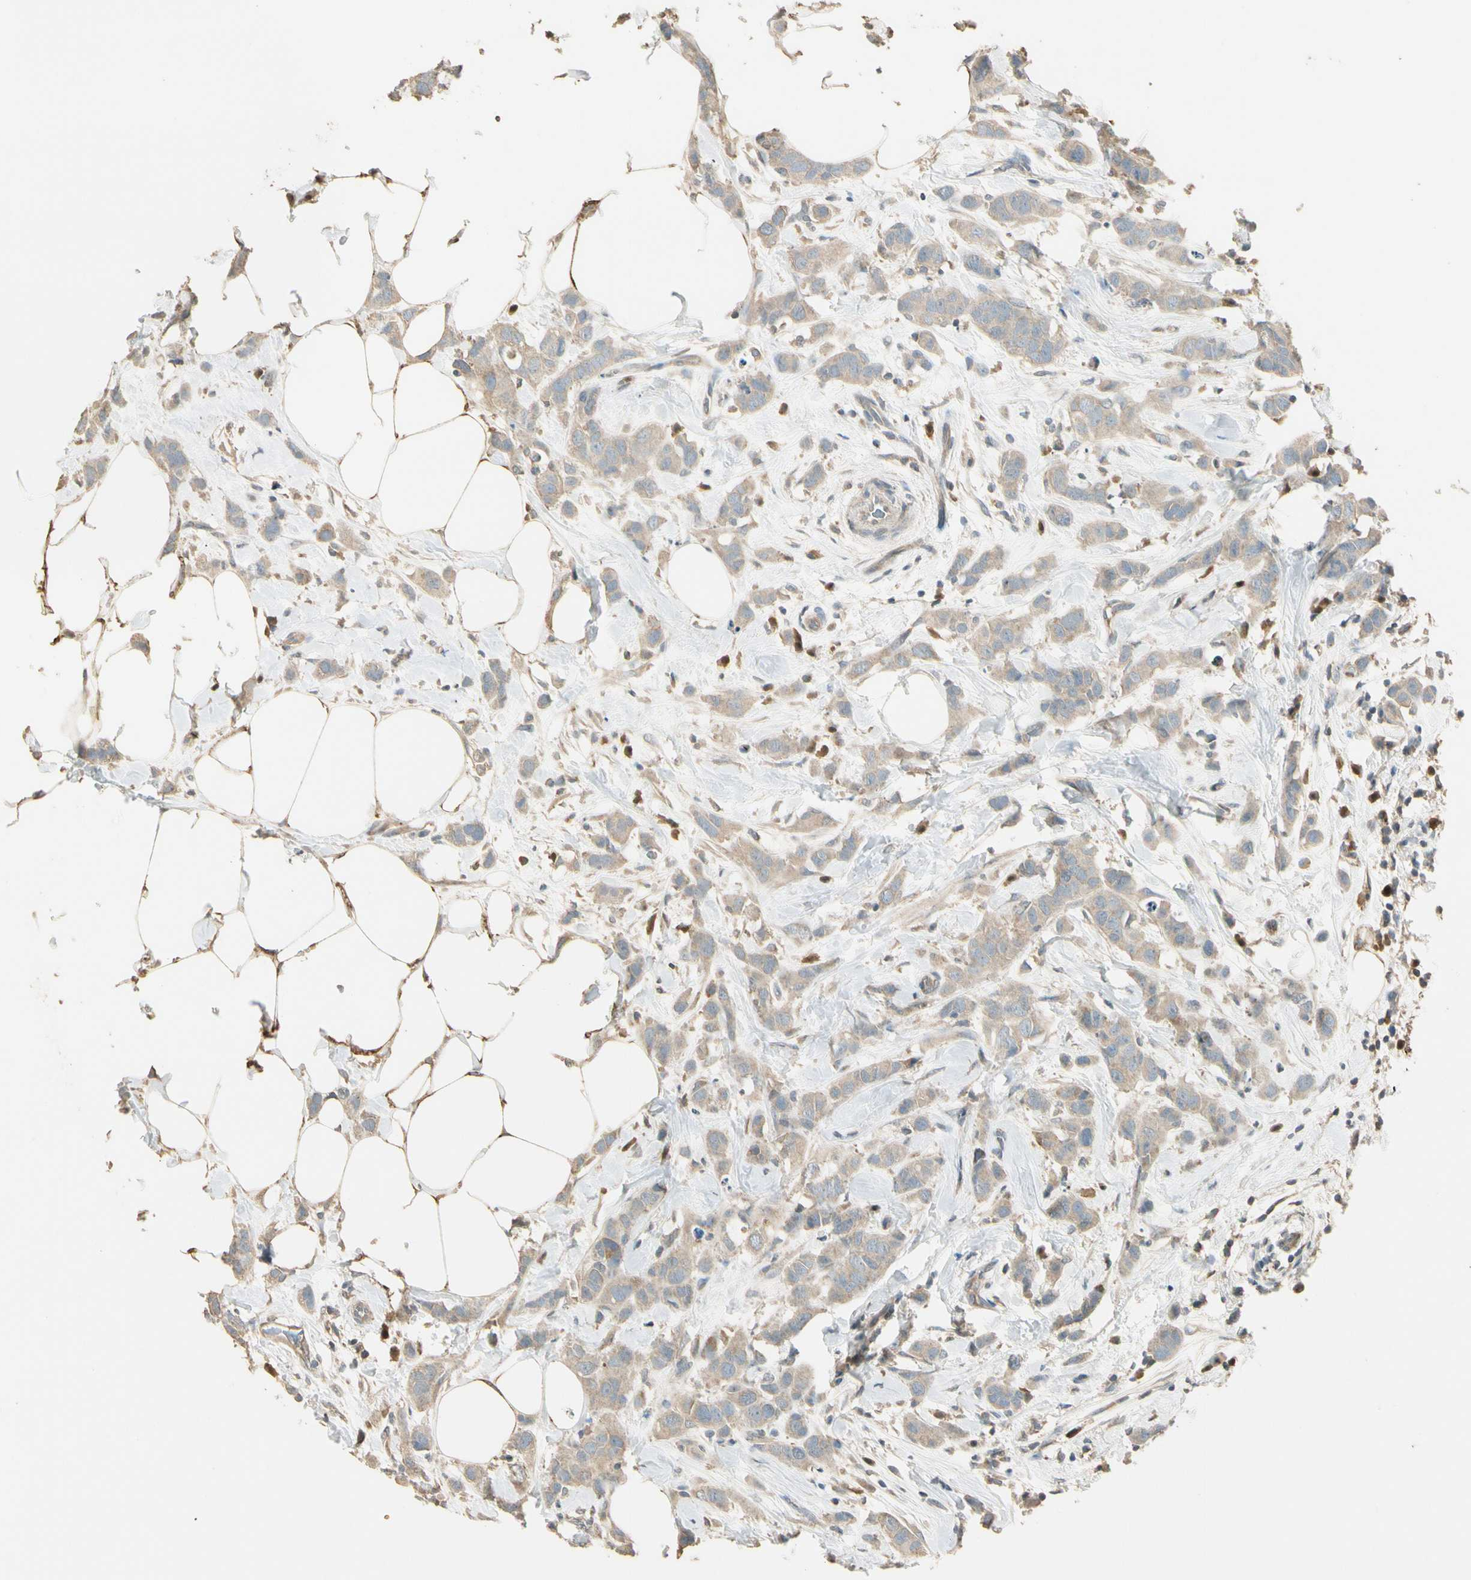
{"staining": {"intensity": "weak", "quantity": ">75%", "location": "cytoplasmic/membranous"}, "tissue": "breast cancer", "cell_type": "Tumor cells", "image_type": "cancer", "snomed": [{"axis": "morphology", "description": "Normal tissue, NOS"}, {"axis": "morphology", "description": "Duct carcinoma"}, {"axis": "topography", "description": "Breast"}], "caption": "Brown immunohistochemical staining in human breast cancer (invasive ductal carcinoma) reveals weak cytoplasmic/membranous positivity in about >75% of tumor cells.", "gene": "PLXNA1", "patient": {"sex": "female", "age": 50}}